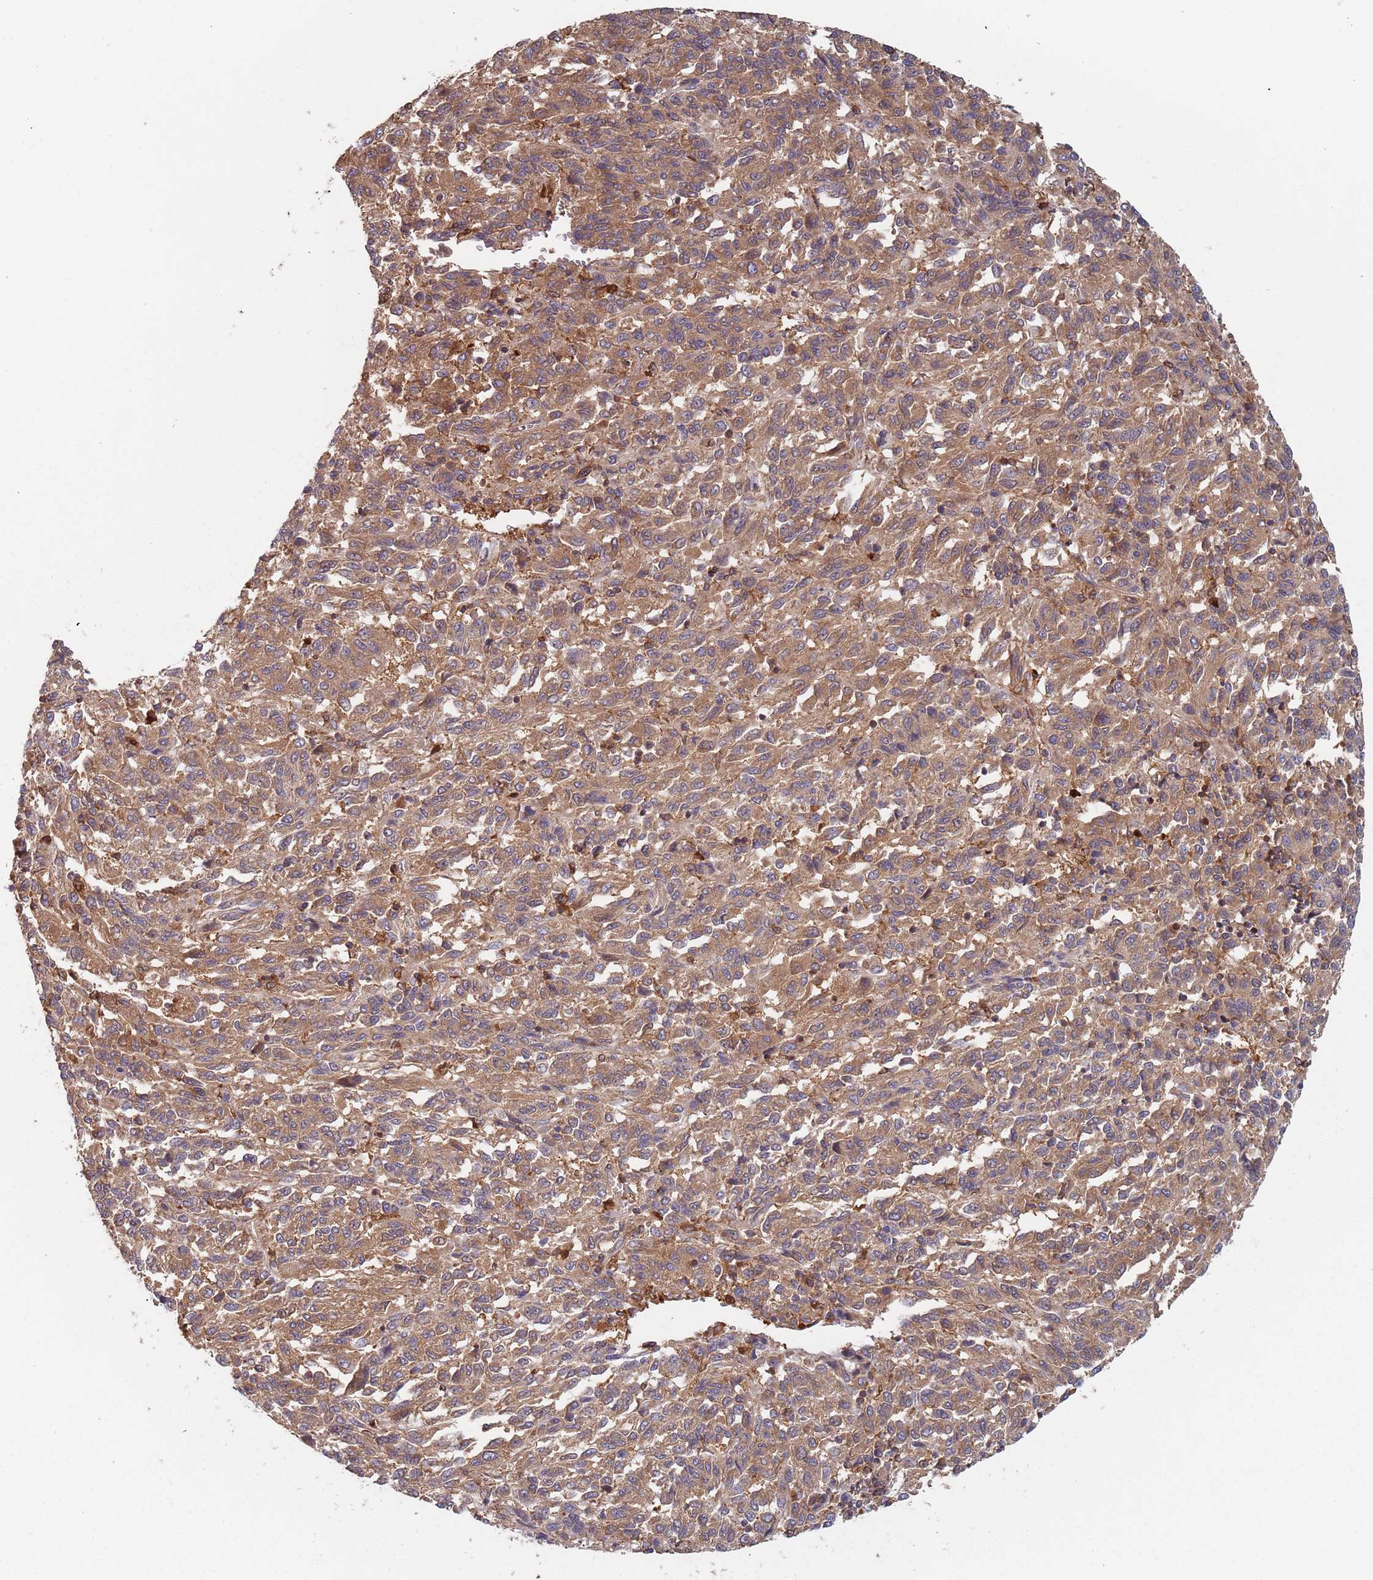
{"staining": {"intensity": "moderate", "quantity": ">75%", "location": "cytoplasmic/membranous"}, "tissue": "melanoma", "cell_type": "Tumor cells", "image_type": "cancer", "snomed": [{"axis": "morphology", "description": "Malignant melanoma, Metastatic site"}, {"axis": "topography", "description": "Lung"}], "caption": "Protein positivity by immunohistochemistry (IHC) shows moderate cytoplasmic/membranous expression in approximately >75% of tumor cells in malignant melanoma (metastatic site). (DAB = brown stain, brightfield microscopy at high magnification).", "gene": "GDI2", "patient": {"sex": "male", "age": 64}}